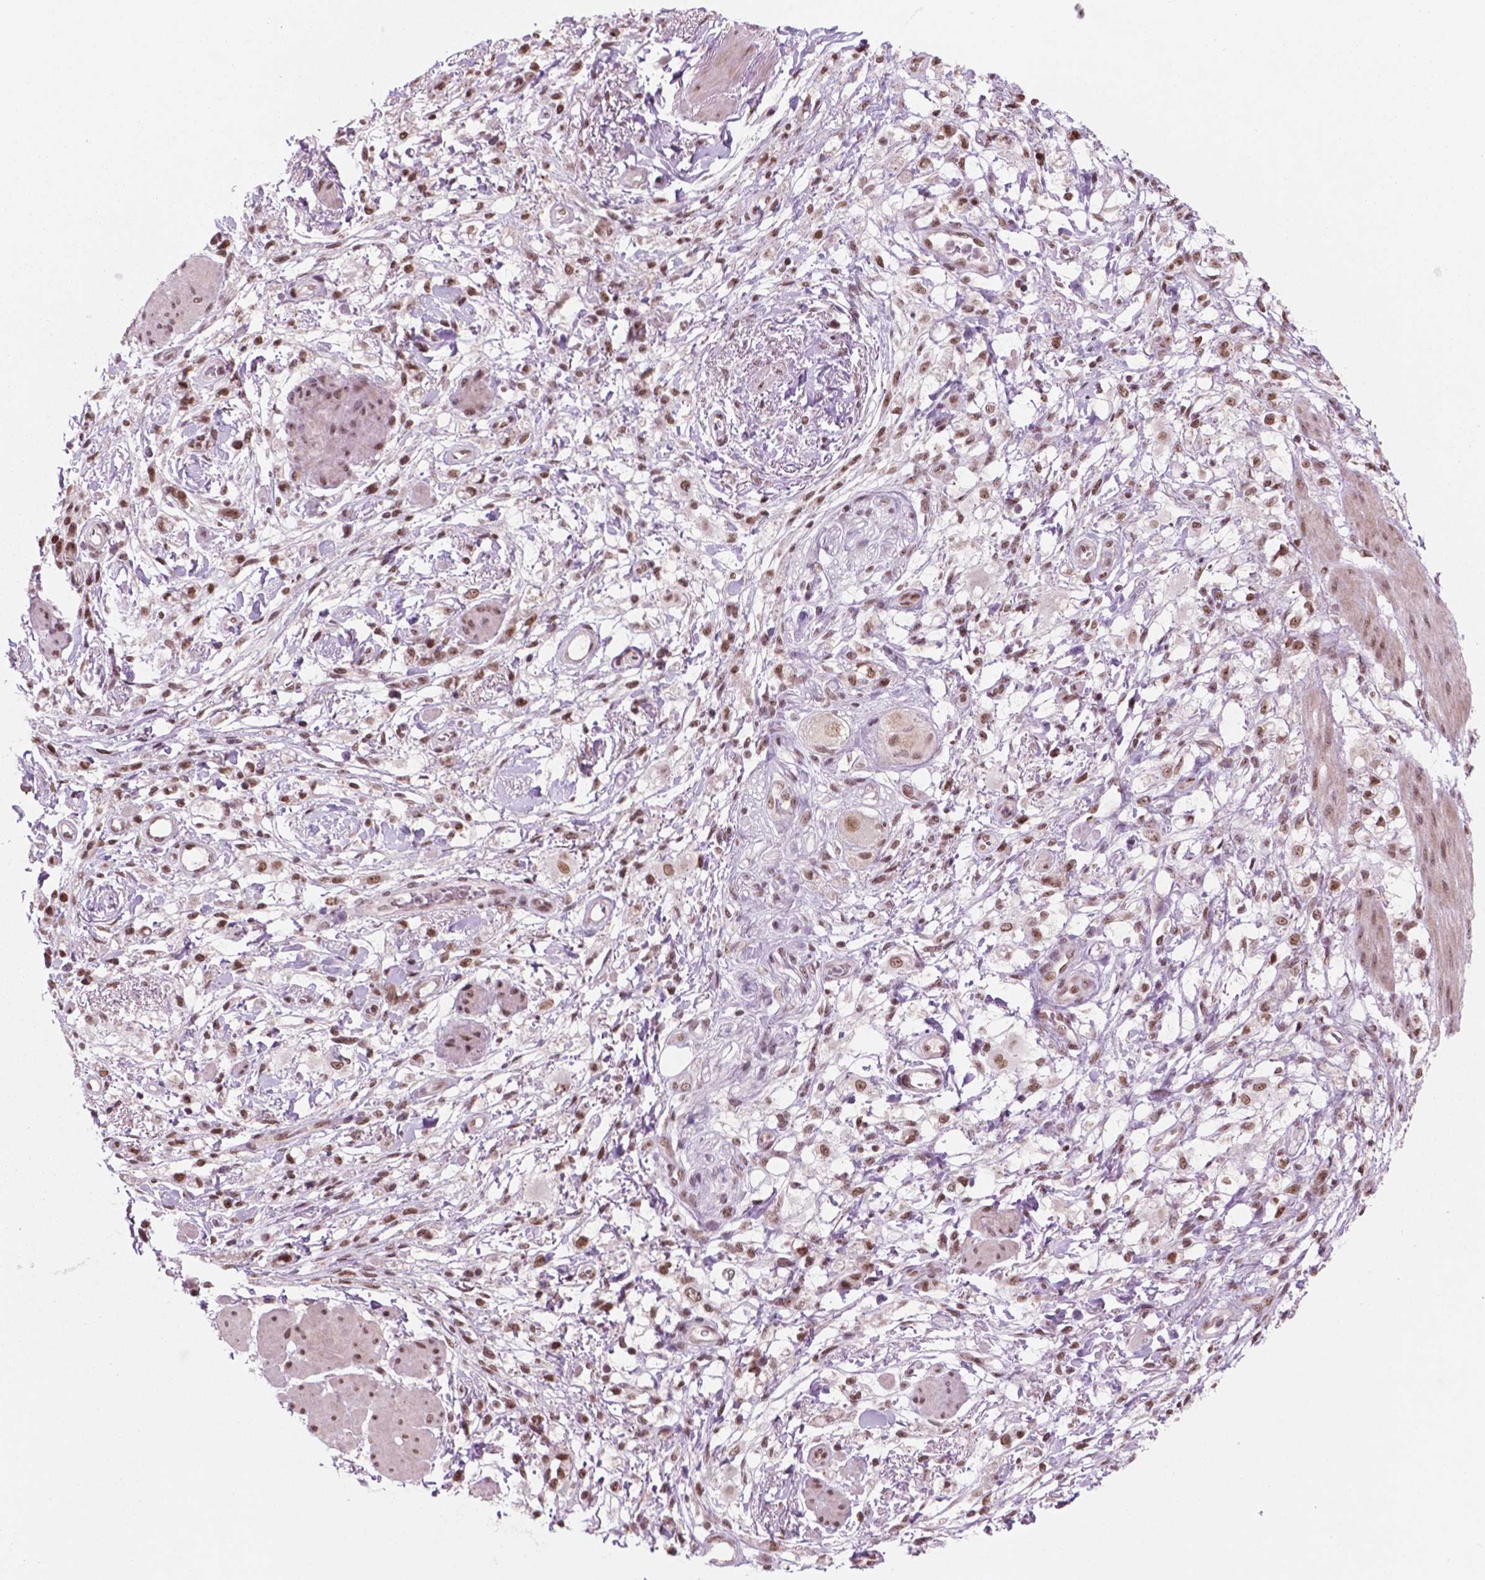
{"staining": {"intensity": "moderate", "quantity": ">75%", "location": "nuclear"}, "tissue": "stomach cancer", "cell_type": "Tumor cells", "image_type": "cancer", "snomed": [{"axis": "morphology", "description": "Adenocarcinoma, NOS"}, {"axis": "topography", "description": "Stomach"}], "caption": "About >75% of tumor cells in human stomach cancer demonstrate moderate nuclear protein positivity as visualized by brown immunohistochemical staining.", "gene": "POLR2E", "patient": {"sex": "female", "age": 60}}